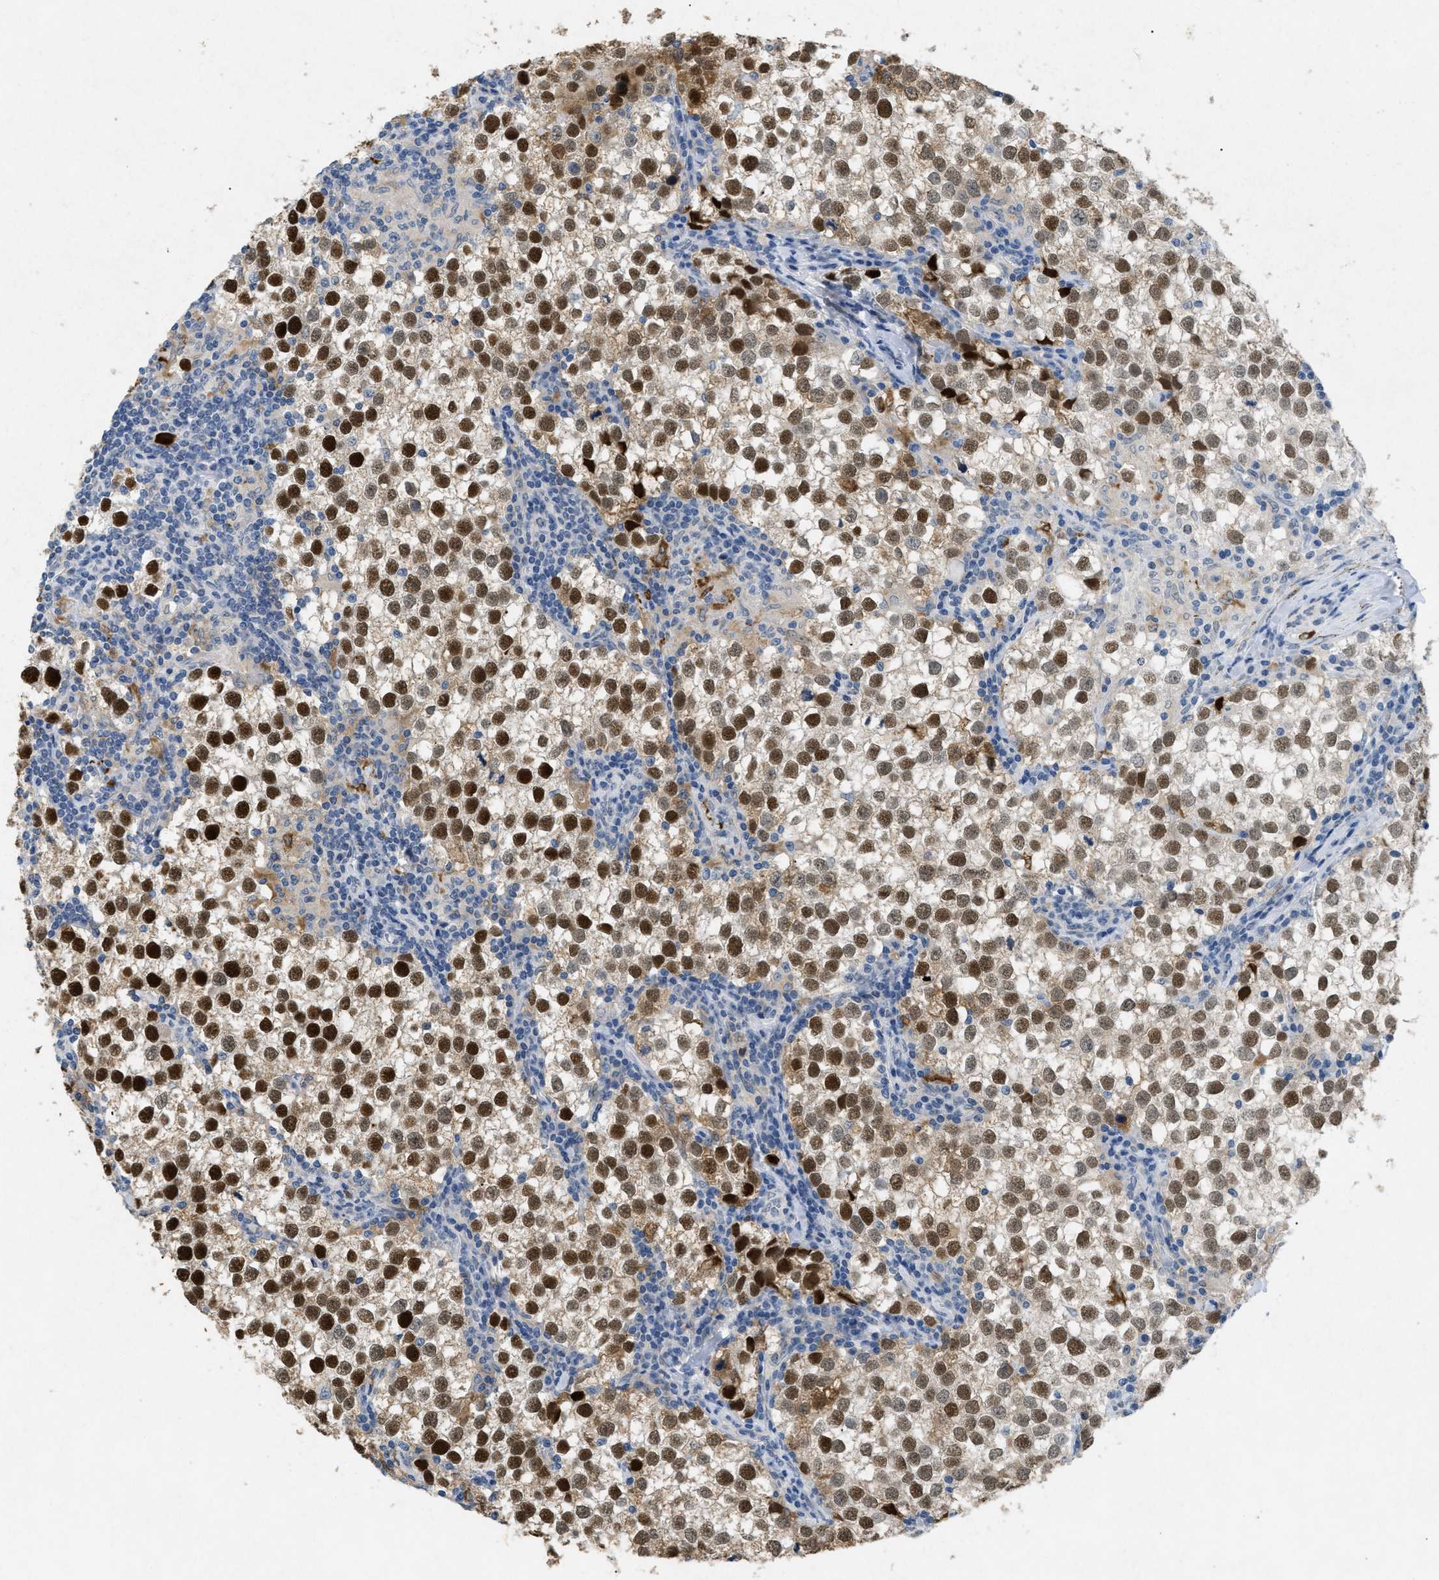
{"staining": {"intensity": "strong", "quantity": ">75%", "location": "nuclear"}, "tissue": "testis cancer", "cell_type": "Tumor cells", "image_type": "cancer", "snomed": [{"axis": "morphology", "description": "Seminoma, NOS"}, {"axis": "morphology", "description": "Carcinoma, Embryonal, NOS"}, {"axis": "topography", "description": "Testis"}], "caption": "A micrograph of testis seminoma stained for a protein displays strong nuclear brown staining in tumor cells.", "gene": "TASOR", "patient": {"sex": "male", "age": 36}}